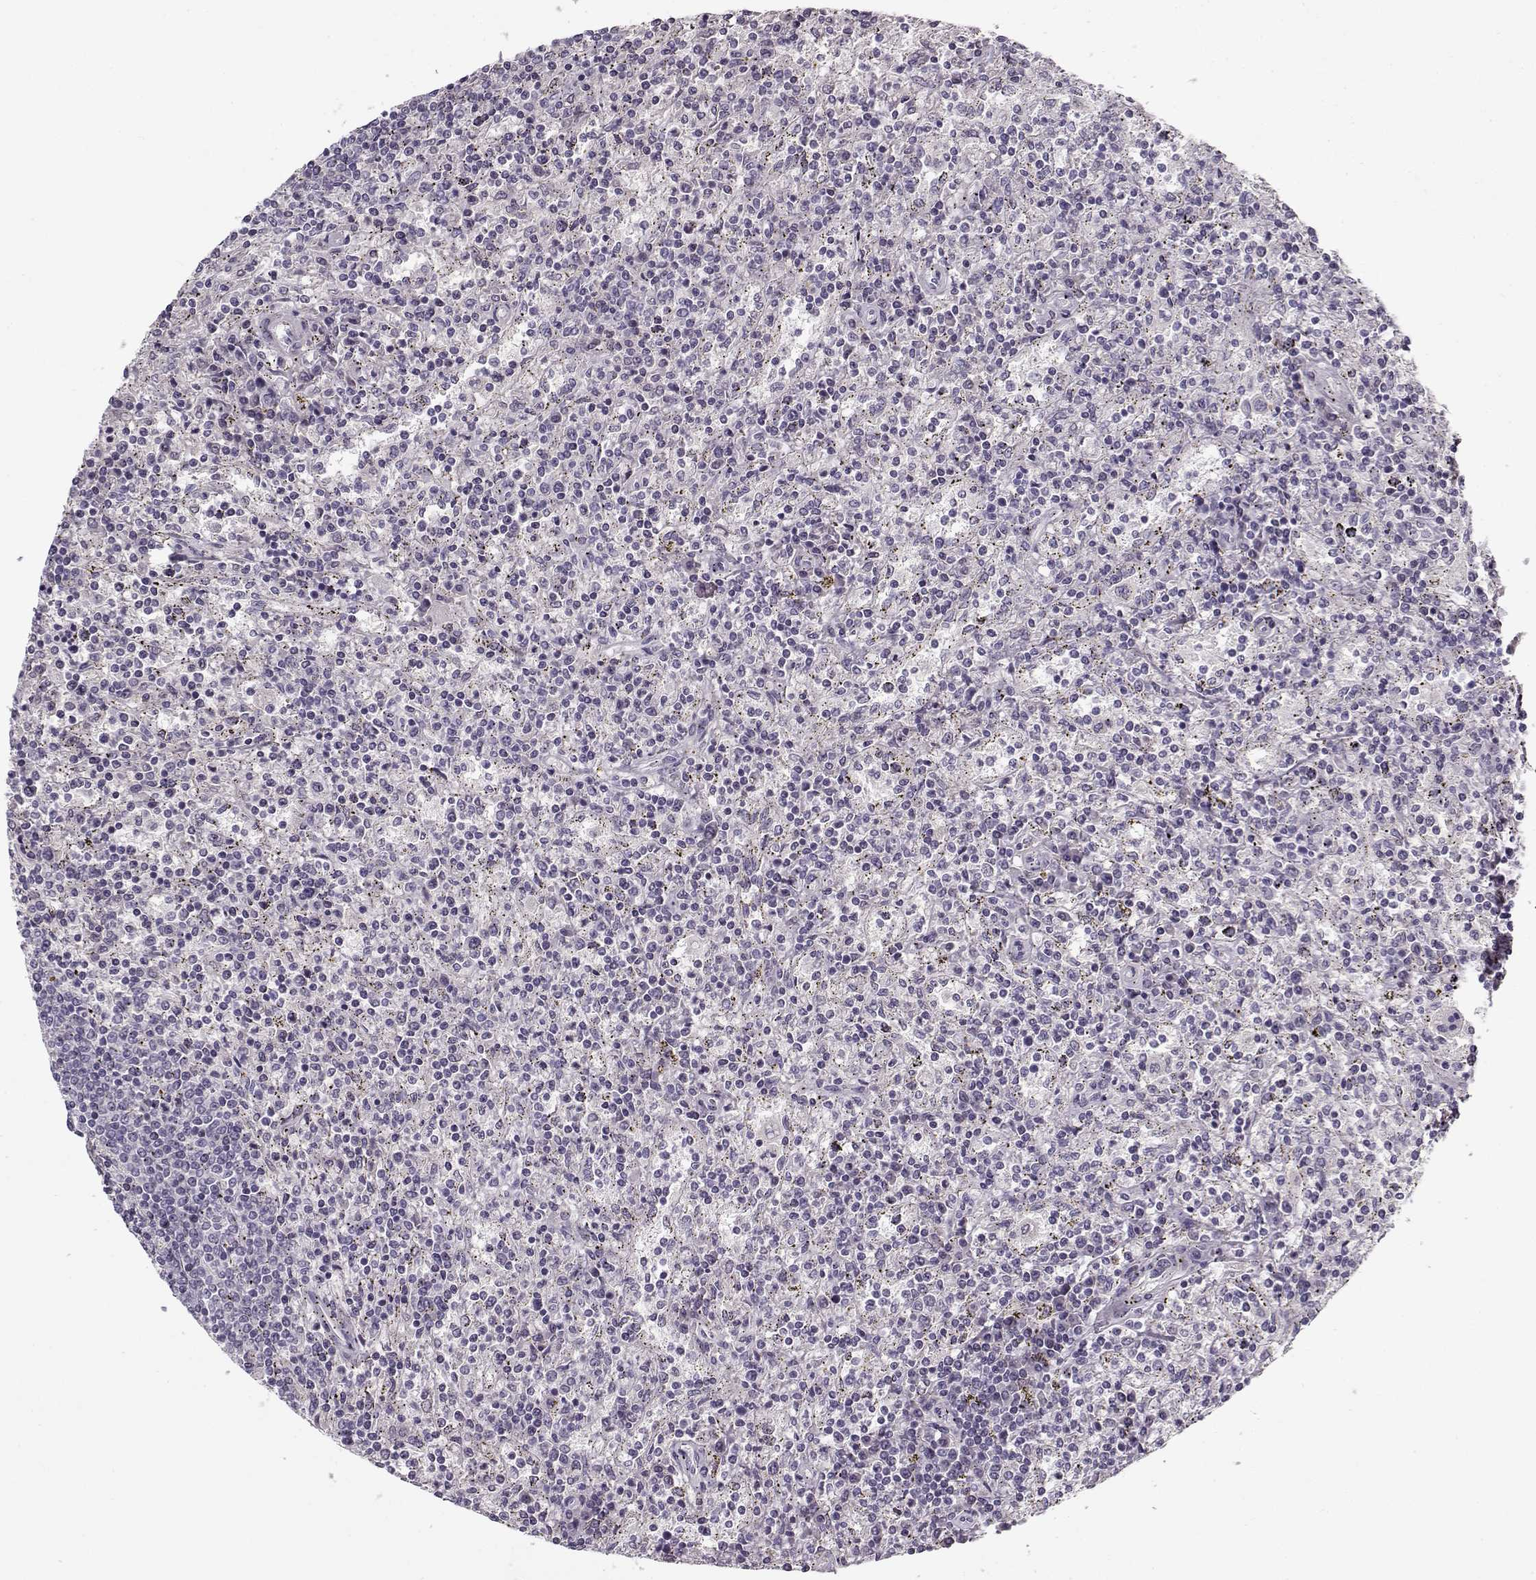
{"staining": {"intensity": "negative", "quantity": "none", "location": "none"}, "tissue": "lymphoma", "cell_type": "Tumor cells", "image_type": "cancer", "snomed": [{"axis": "morphology", "description": "Malignant lymphoma, non-Hodgkin's type, Low grade"}, {"axis": "topography", "description": "Spleen"}], "caption": "Micrograph shows no significant protein expression in tumor cells of lymphoma.", "gene": "LUM", "patient": {"sex": "male", "age": 62}}